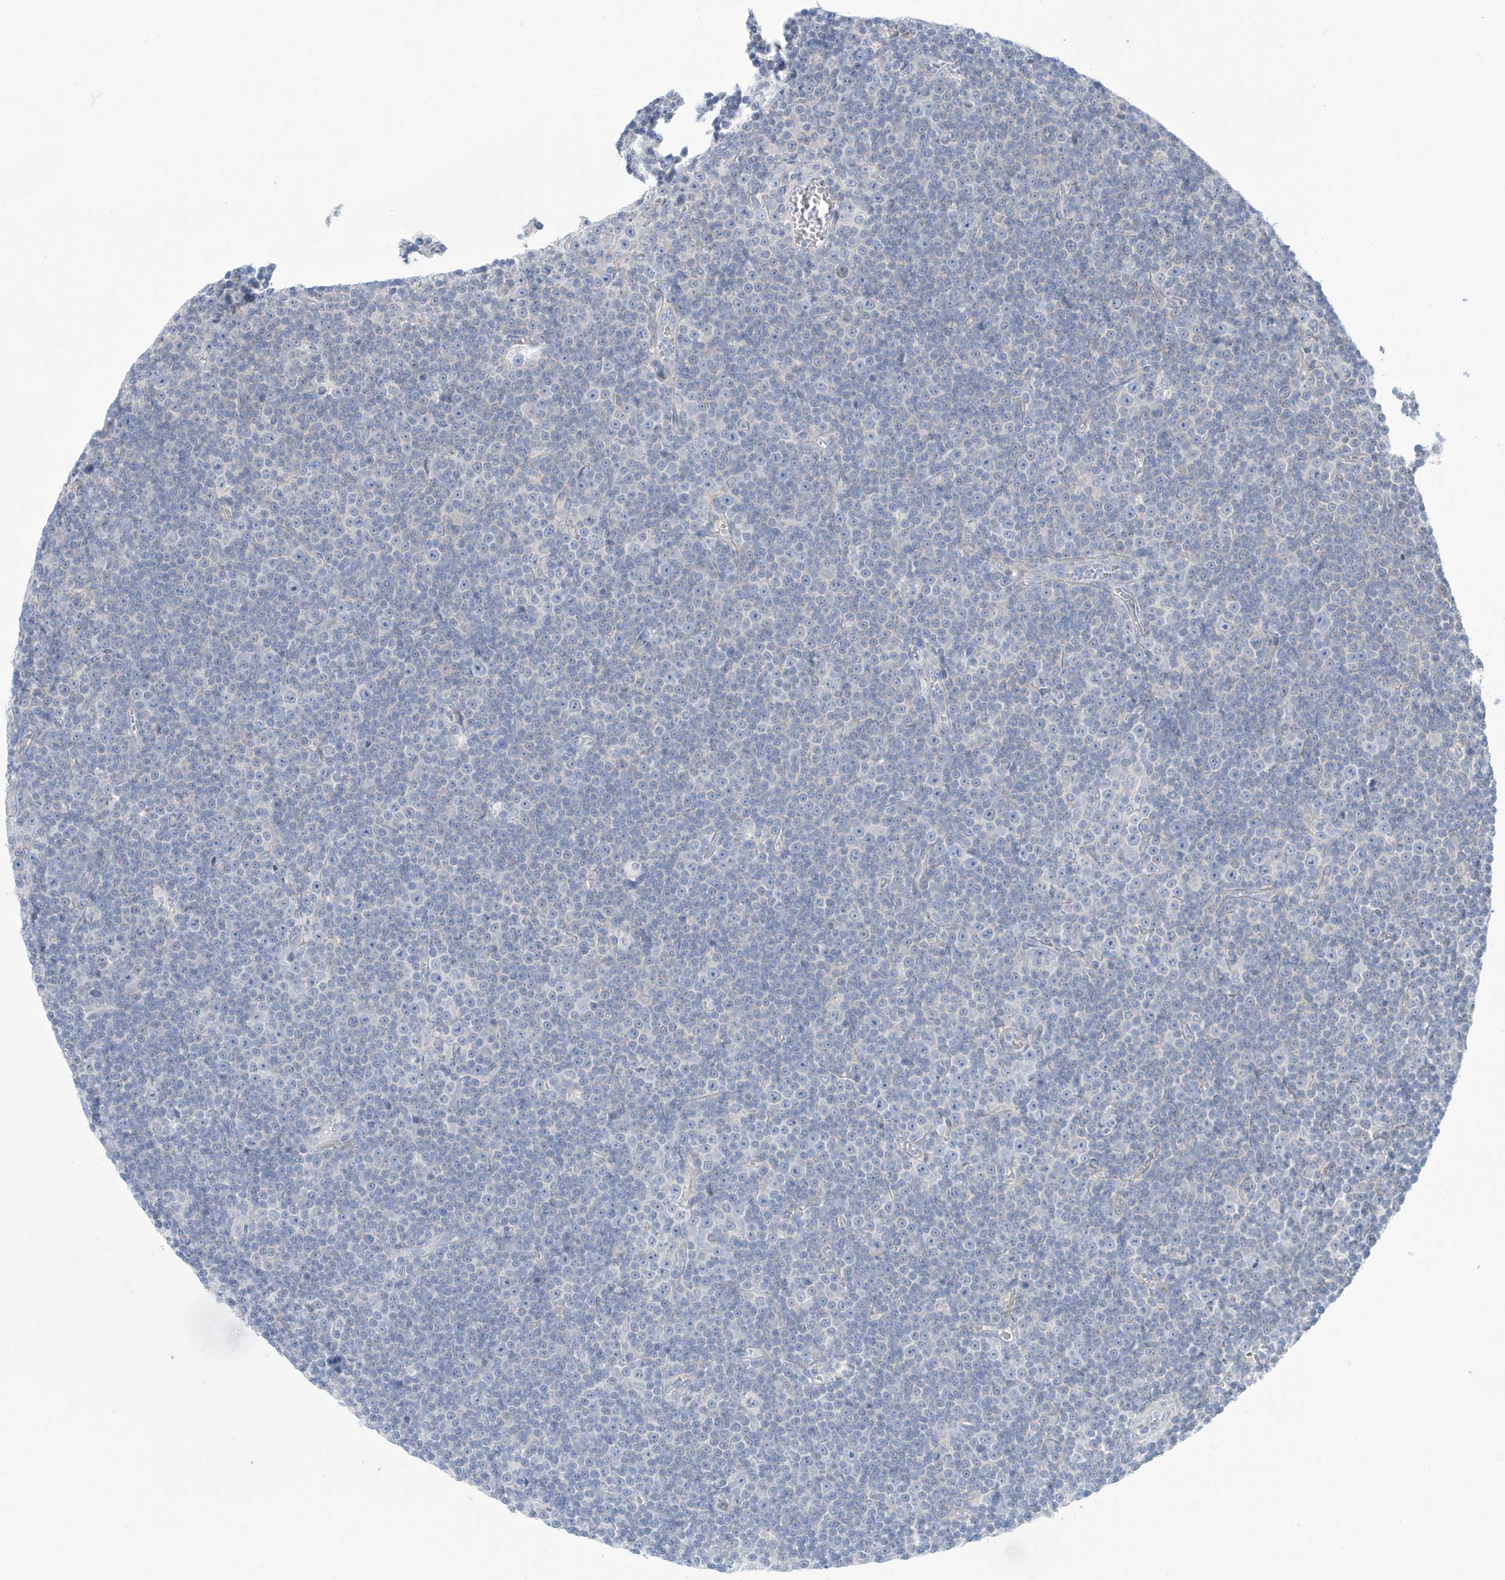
{"staining": {"intensity": "negative", "quantity": "none", "location": "none"}, "tissue": "lymphoma", "cell_type": "Tumor cells", "image_type": "cancer", "snomed": [{"axis": "morphology", "description": "Malignant lymphoma, non-Hodgkin's type, Low grade"}, {"axis": "topography", "description": "Lymph node"}], "caption": "Protein analysis of lymphoma exhibits no significant positivity in tumor cells.", "gene": "FABP2", "patient": {"sex": "female", "age": 67}}